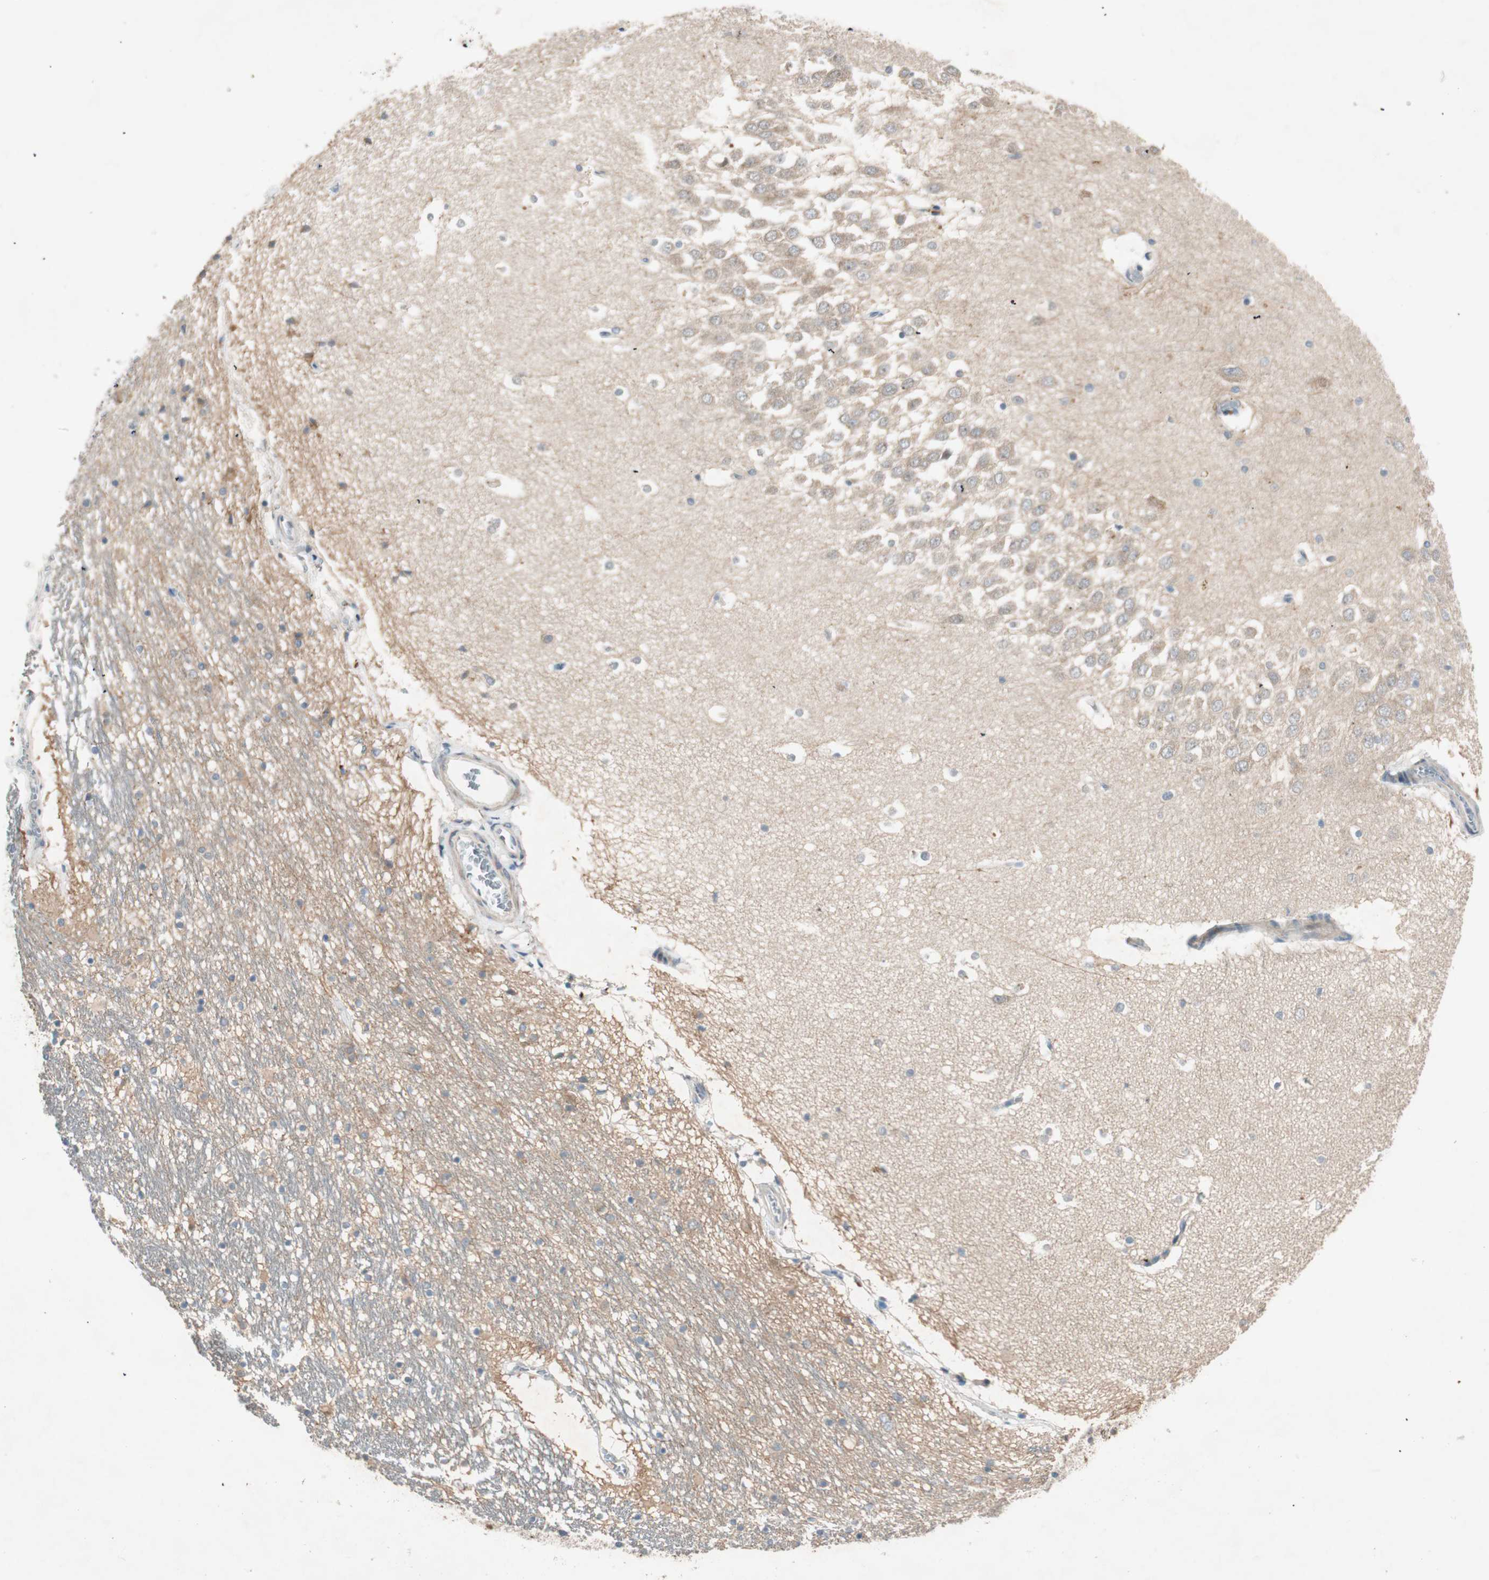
{"staining": {"intensity": "weak", "quantity": "25%-75%", "location": "cytoplasmic/membranous"}, "tissue": "hippocampus", "cell_type": "Glial cells", "image_type": "normal", "snomed": [{"axis": "morphology", "description": "Normal tissue, NOS"}, {"axis": "topography", "description": "Hippocampus"}], "caption": "This photomicrograph exhibits IHC staining of benign hippocampus, with low weak cytoplasmic/membranous expression in approximately 25%-75% of glial cells.", "gene": "APOO", "patient": {"sex": "male", "age": 45}}